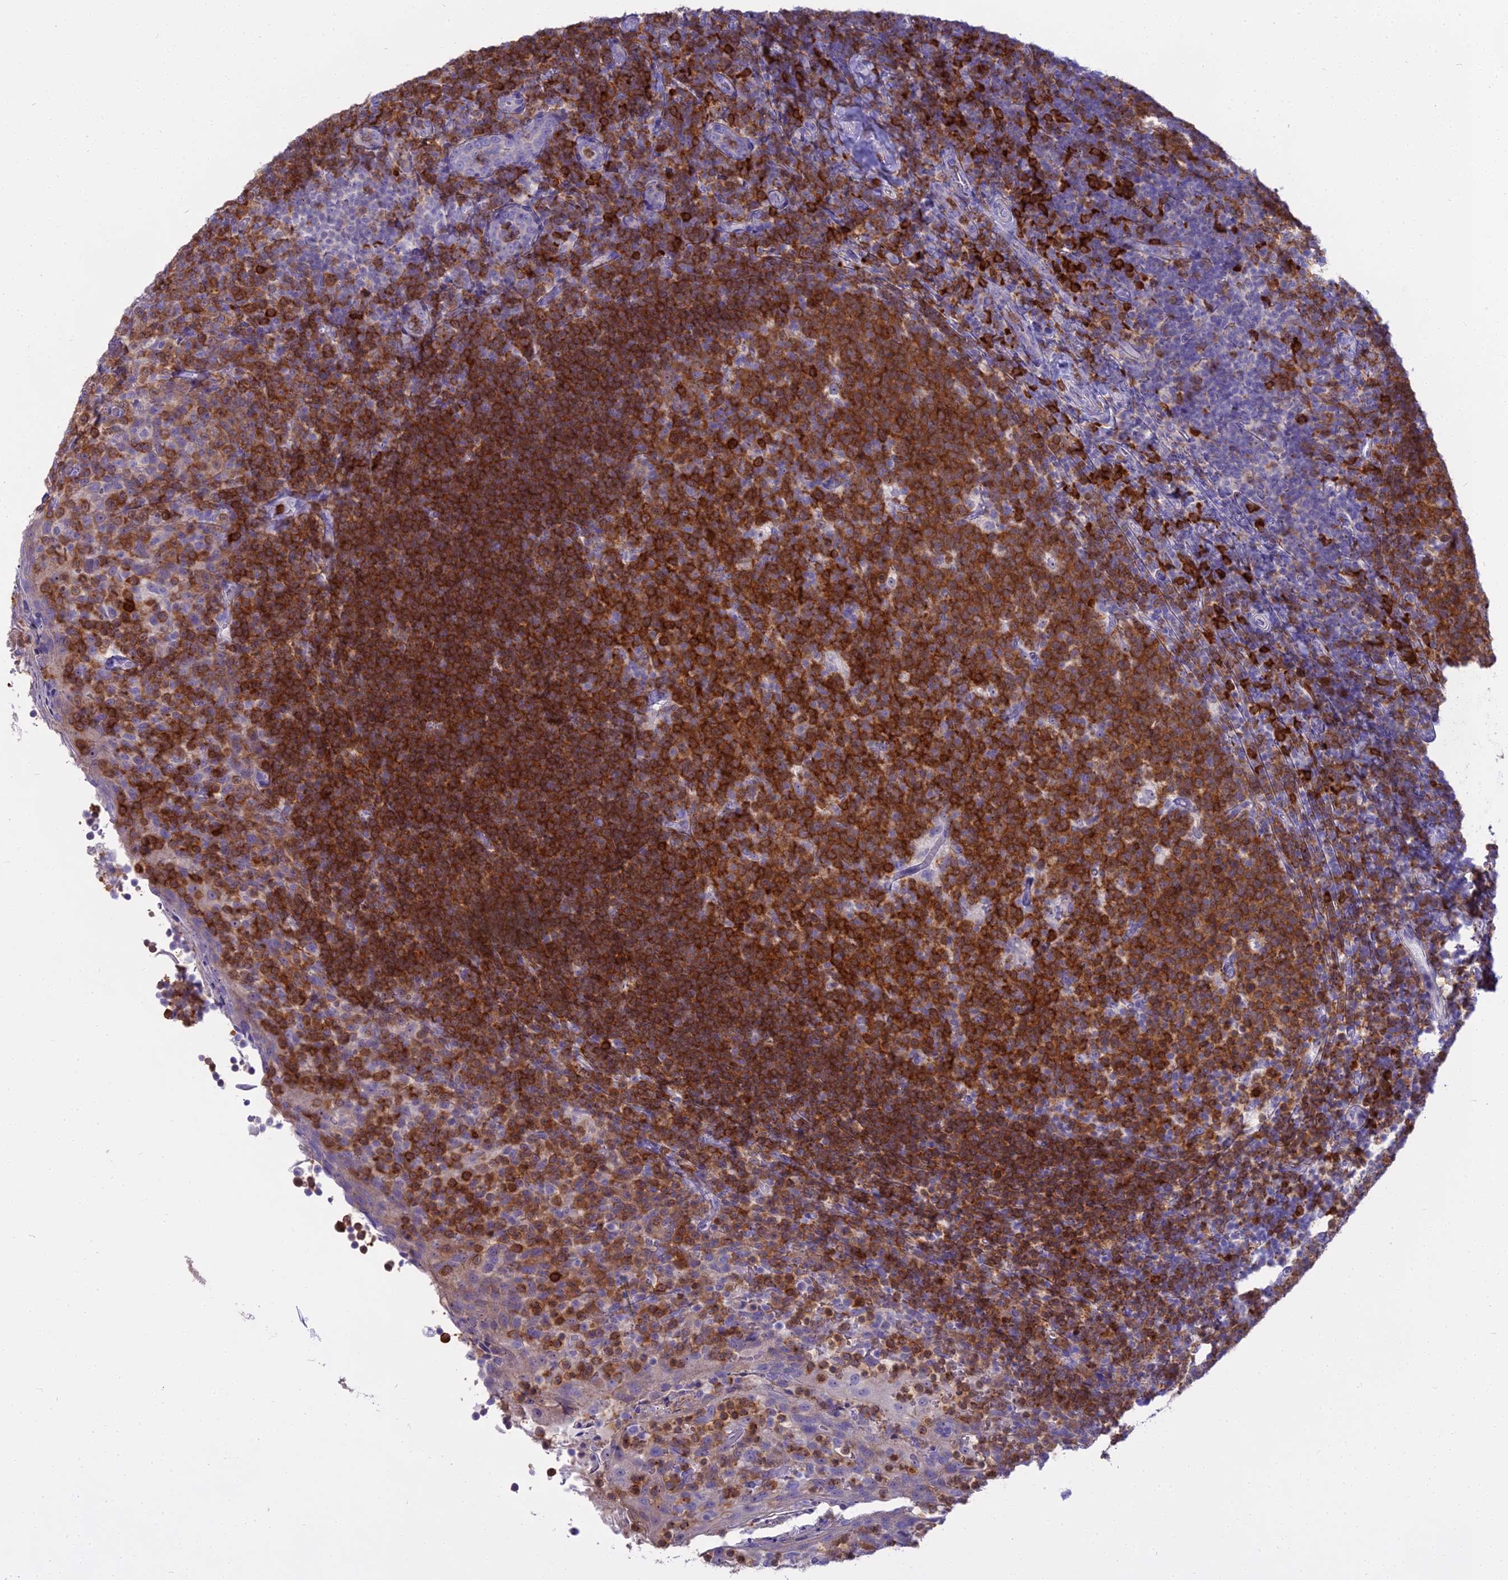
{"staining": {"intensity": "strong", "quantity": ">75%", "location": "cytoplasmic/membranous"}, "tissue": "tonsil", "cell_type": "Germinal center cells", "image_type": "normal", "snomed": [{"axis": "morphology", "description": "Normal tissue, NOS"}, {"axis": "topography", "description": "Tonsil"}], "caption": "Immunohistochemistry (IHC) staining of normal tonsil, which displays high levels of strong cytoplasmic/membranous positivity in approximately >75% of germinal center cells indicating strong cytoplasmic/membranous protein positivity. The staining was performed using DAB (3,3'-diaminobenzidine) (brown) for protein detection and nuclei were counterstained in hematoxylin (blue).", "gene": "BLNK", "patient": {"sex": "female", "age": 10}}